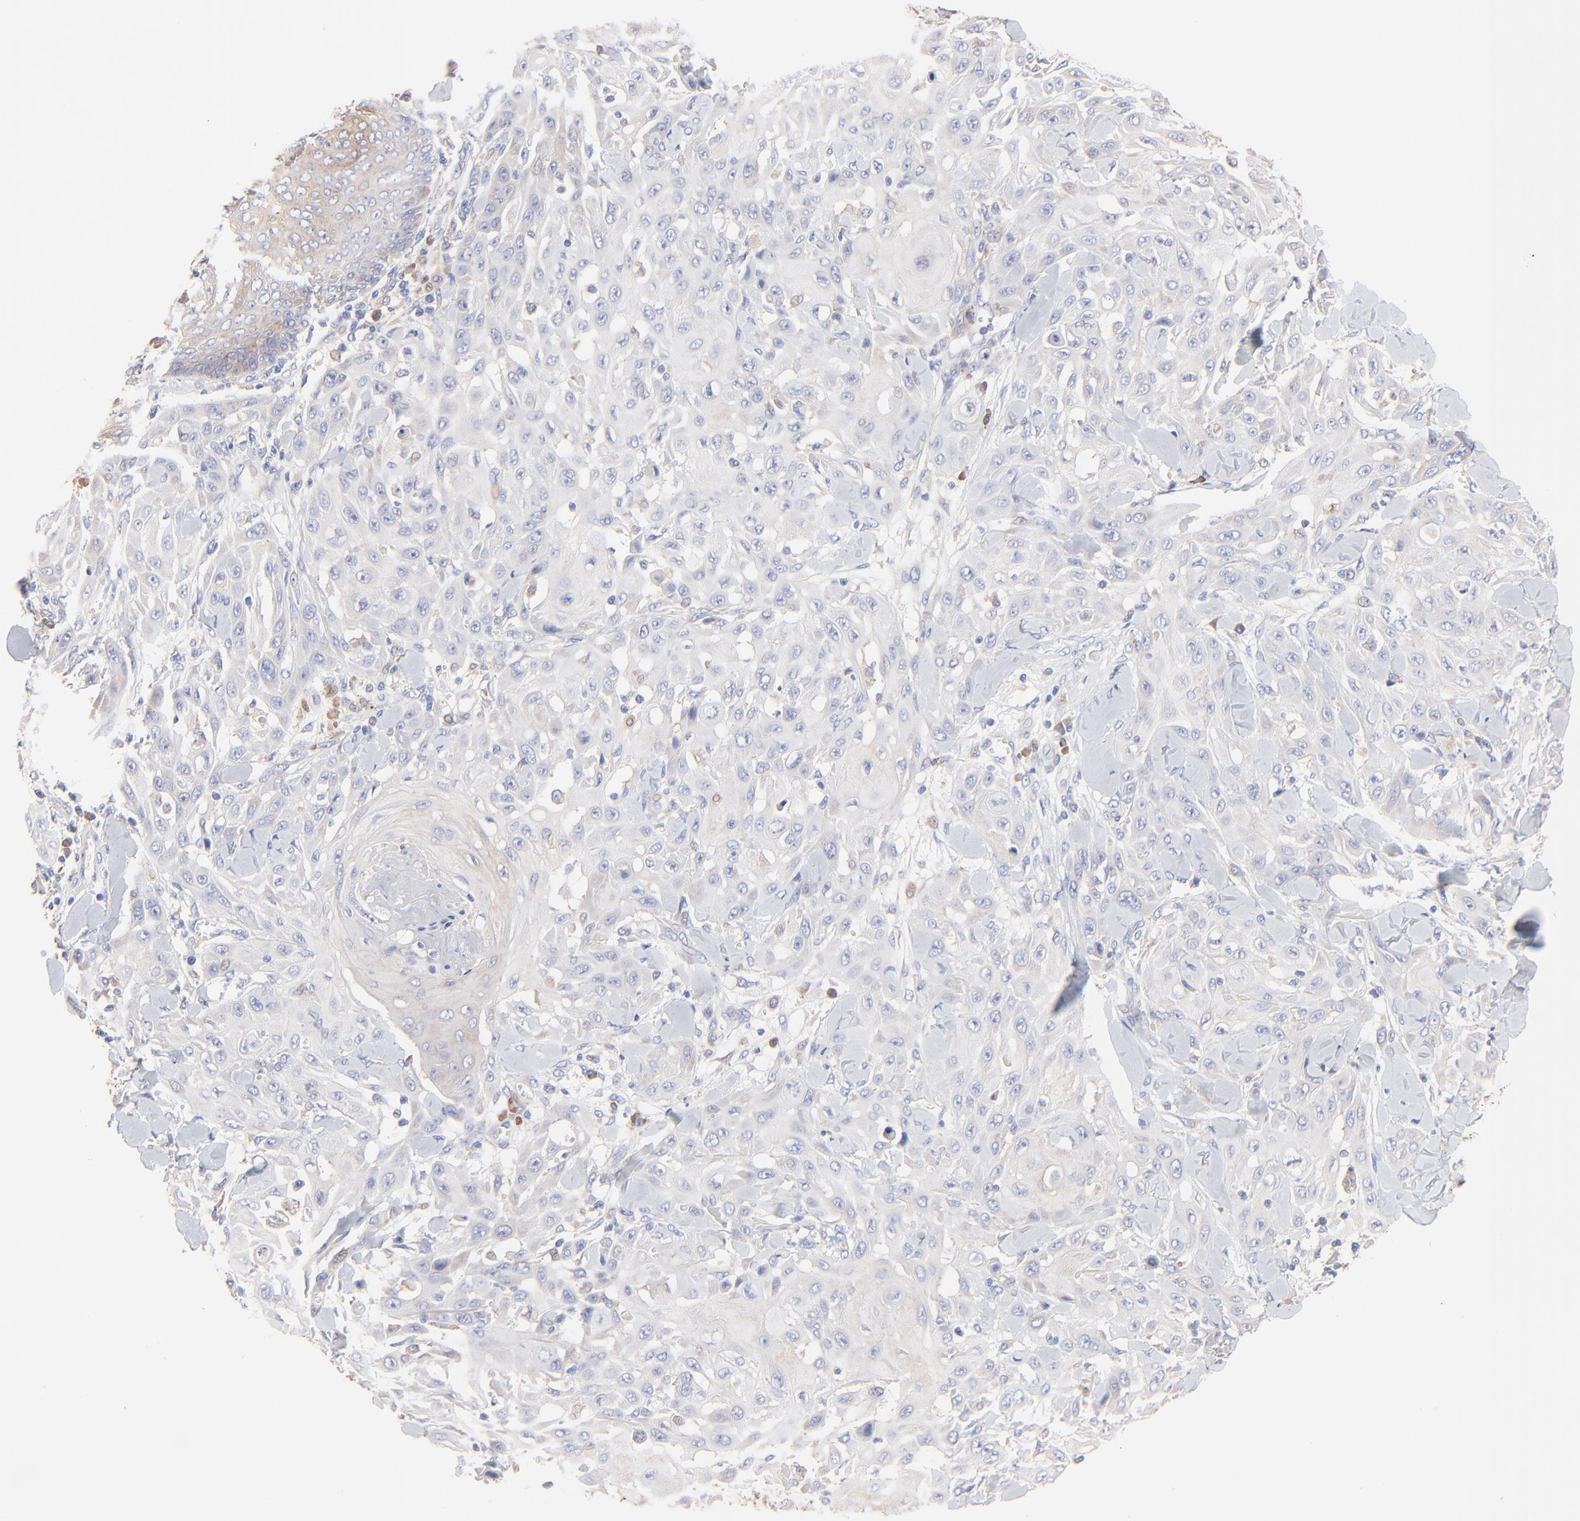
{"staining": {"intensity": "weak", "quantity": "<25%", "location": "cytoplasmic/membranous"}, "tissue": "skin cancer", "cell_type": "Tumor cells", "image_type": "cancer", "snomed": [{"axis": "morphology", "description": "Squamous cell carcinoma, NOS"}, {"axis": "topography", "description": "Skin"}], "caption": "High magnification brightfield microscopy of skin squamous cell carcinoma stained with DAB (brown) and counterstained with hematoxylin (blue): tumor cells show no significant expression. (Brightfield microscopy of DAB immunohistochemistry (IHC) at high magnification).", "gene": "PPFIBP2", "patient": {"sex": "male", "age": 24}}